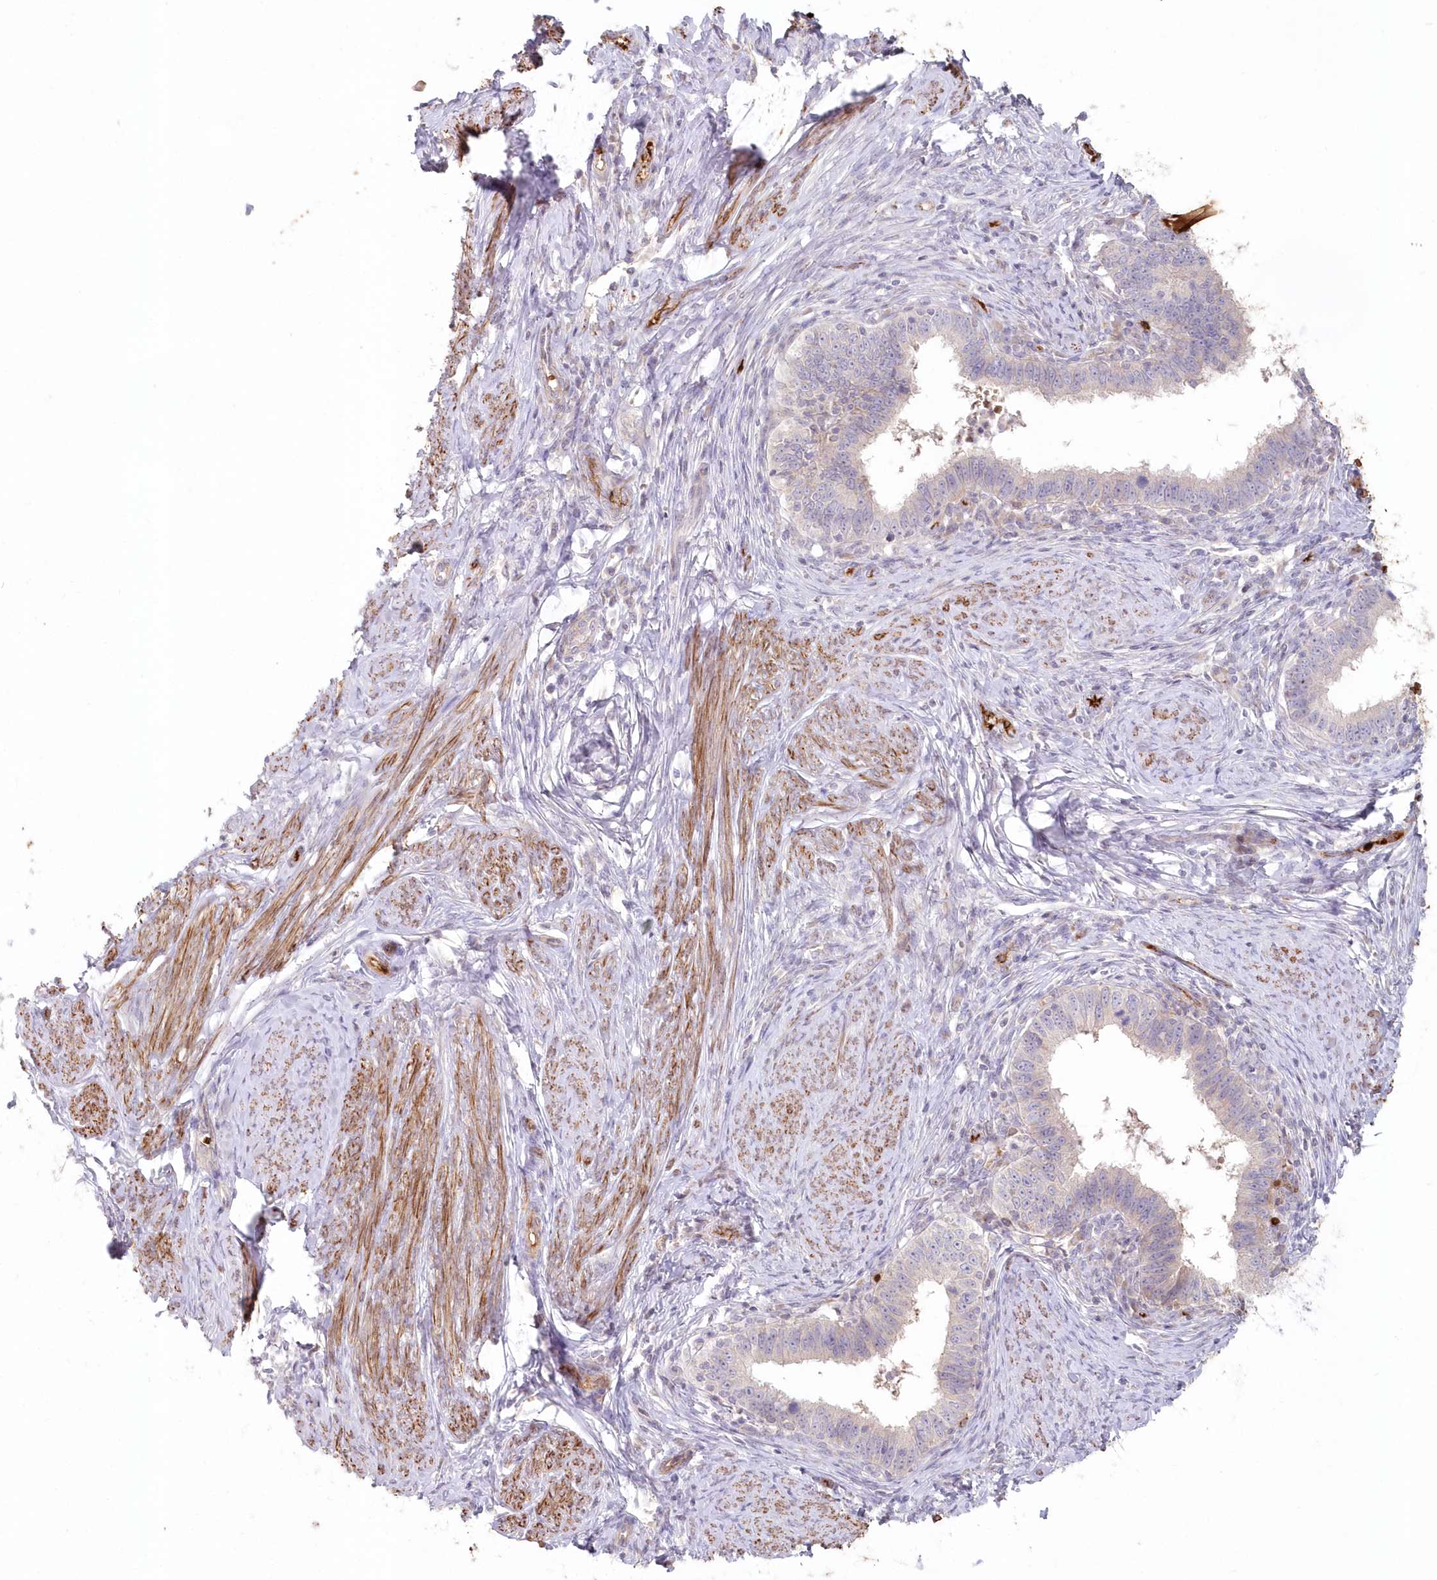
{"staining": {"intensity": "negative", "quantity": "none", "location": "none"}, "tissue": "cervical cancer", "cell_type": "Tumor cells", "image_type": "cancer", "snomed": [{"axis": "morphology", "description": "Adenocarcinoma, NOS"}, {"axis": "topography", "description": "Cervix"}], "caption": "Tumor cells are negative for protein expression in human cervical adenocarcinoma.", "gene": "SERINC1", "patient": {"sex": "female", "age": 36}}